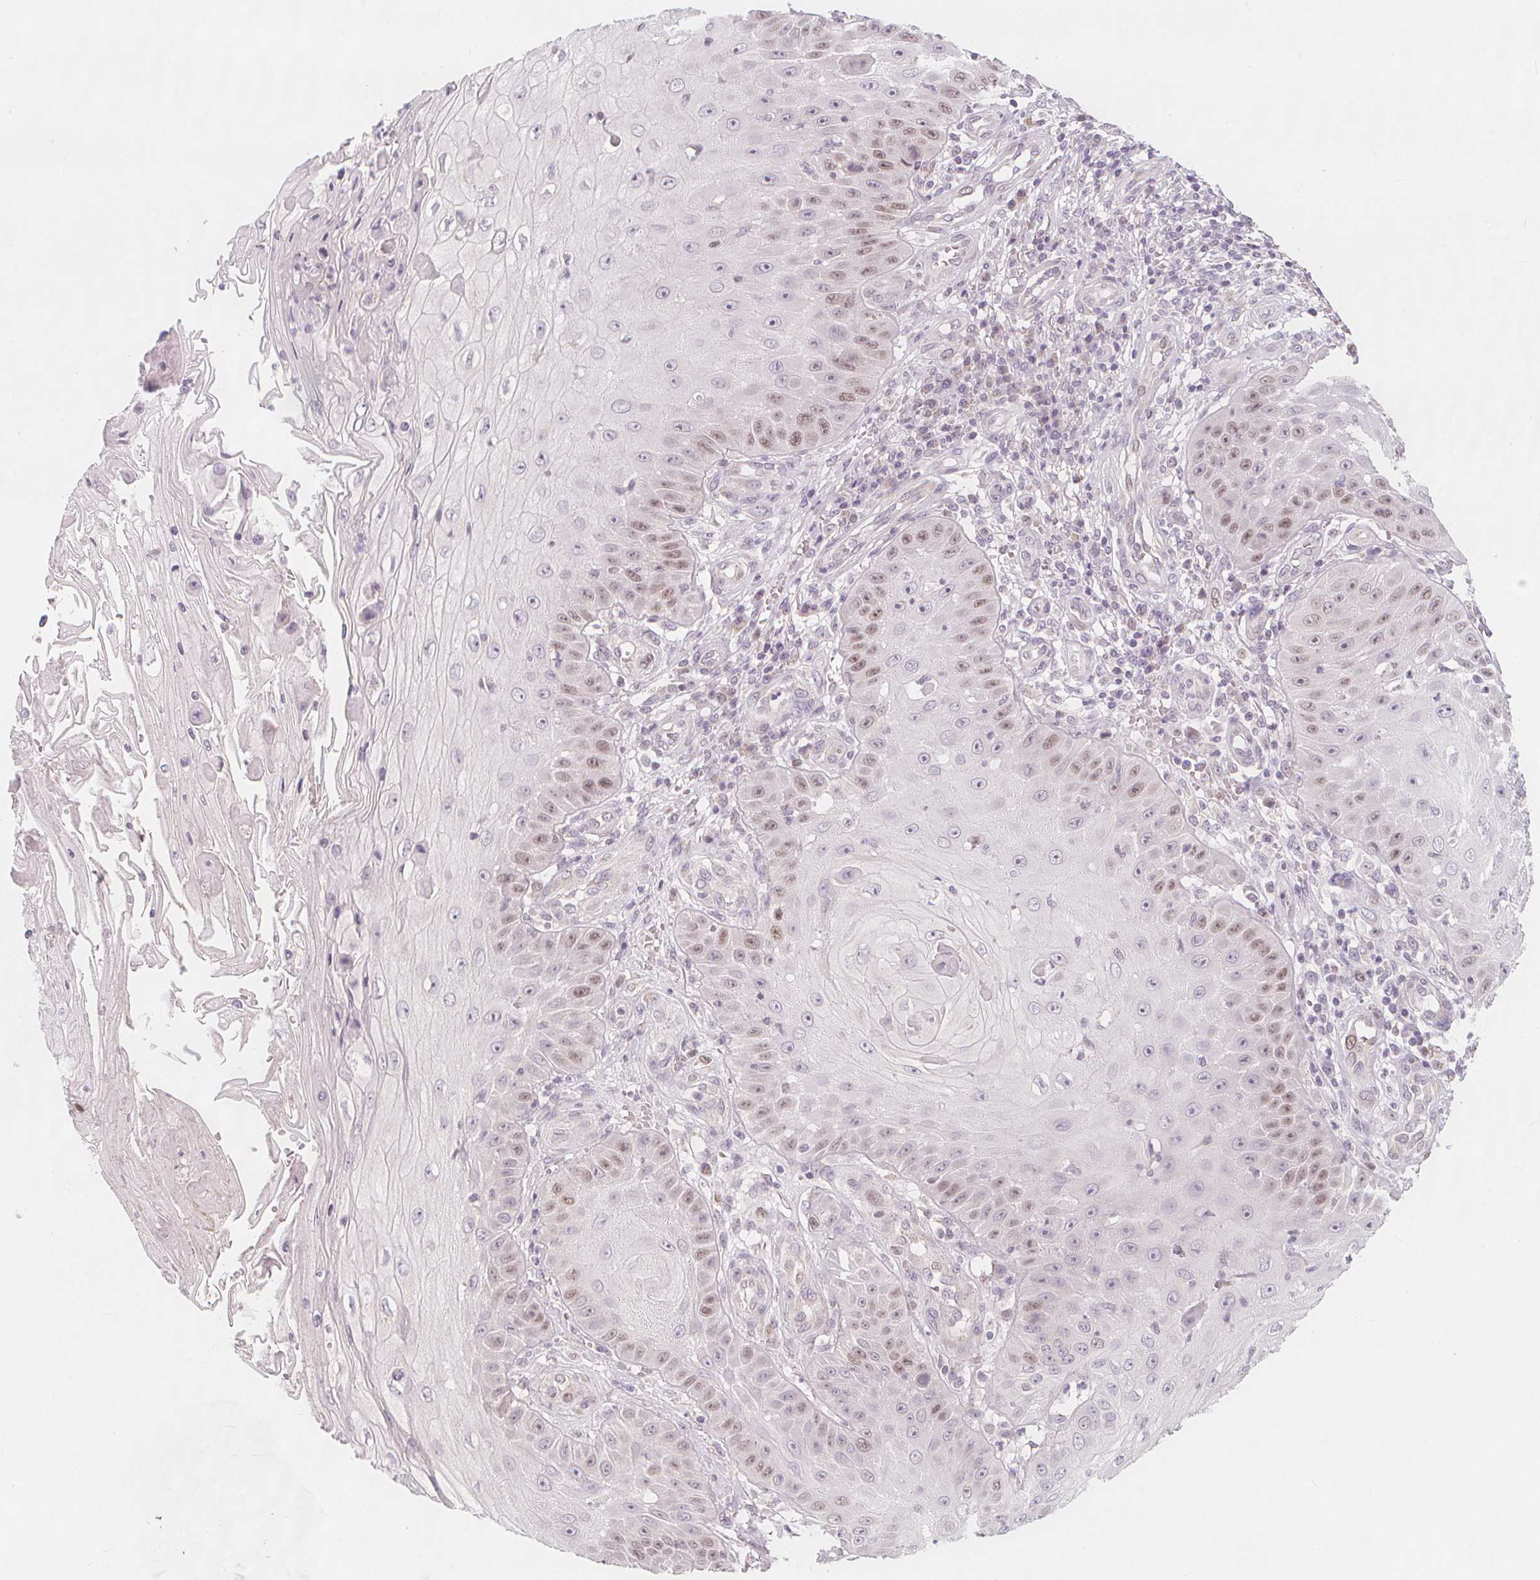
{"staining": {"intensity": "weak", "quantity": "25%-75%", "location": "nuclear"}, "tissue": "skin cancer", "cell_type": "Tumor cells", "image_type": "cancer", "snomed": [{"axis": "morphology", "description": "Squamous cell carcinoma, NOS"}, {"axis": "topography", "description": "Skin"}], "caption": "Weak nuclear positivity for a protein is identified in approximately 25%-75% of tumor cells of squamous cell carcinoma (skin) using immunohistochemistry.", "gene": "TIPIN", "patient": {"sex": "male", "age": 70}}